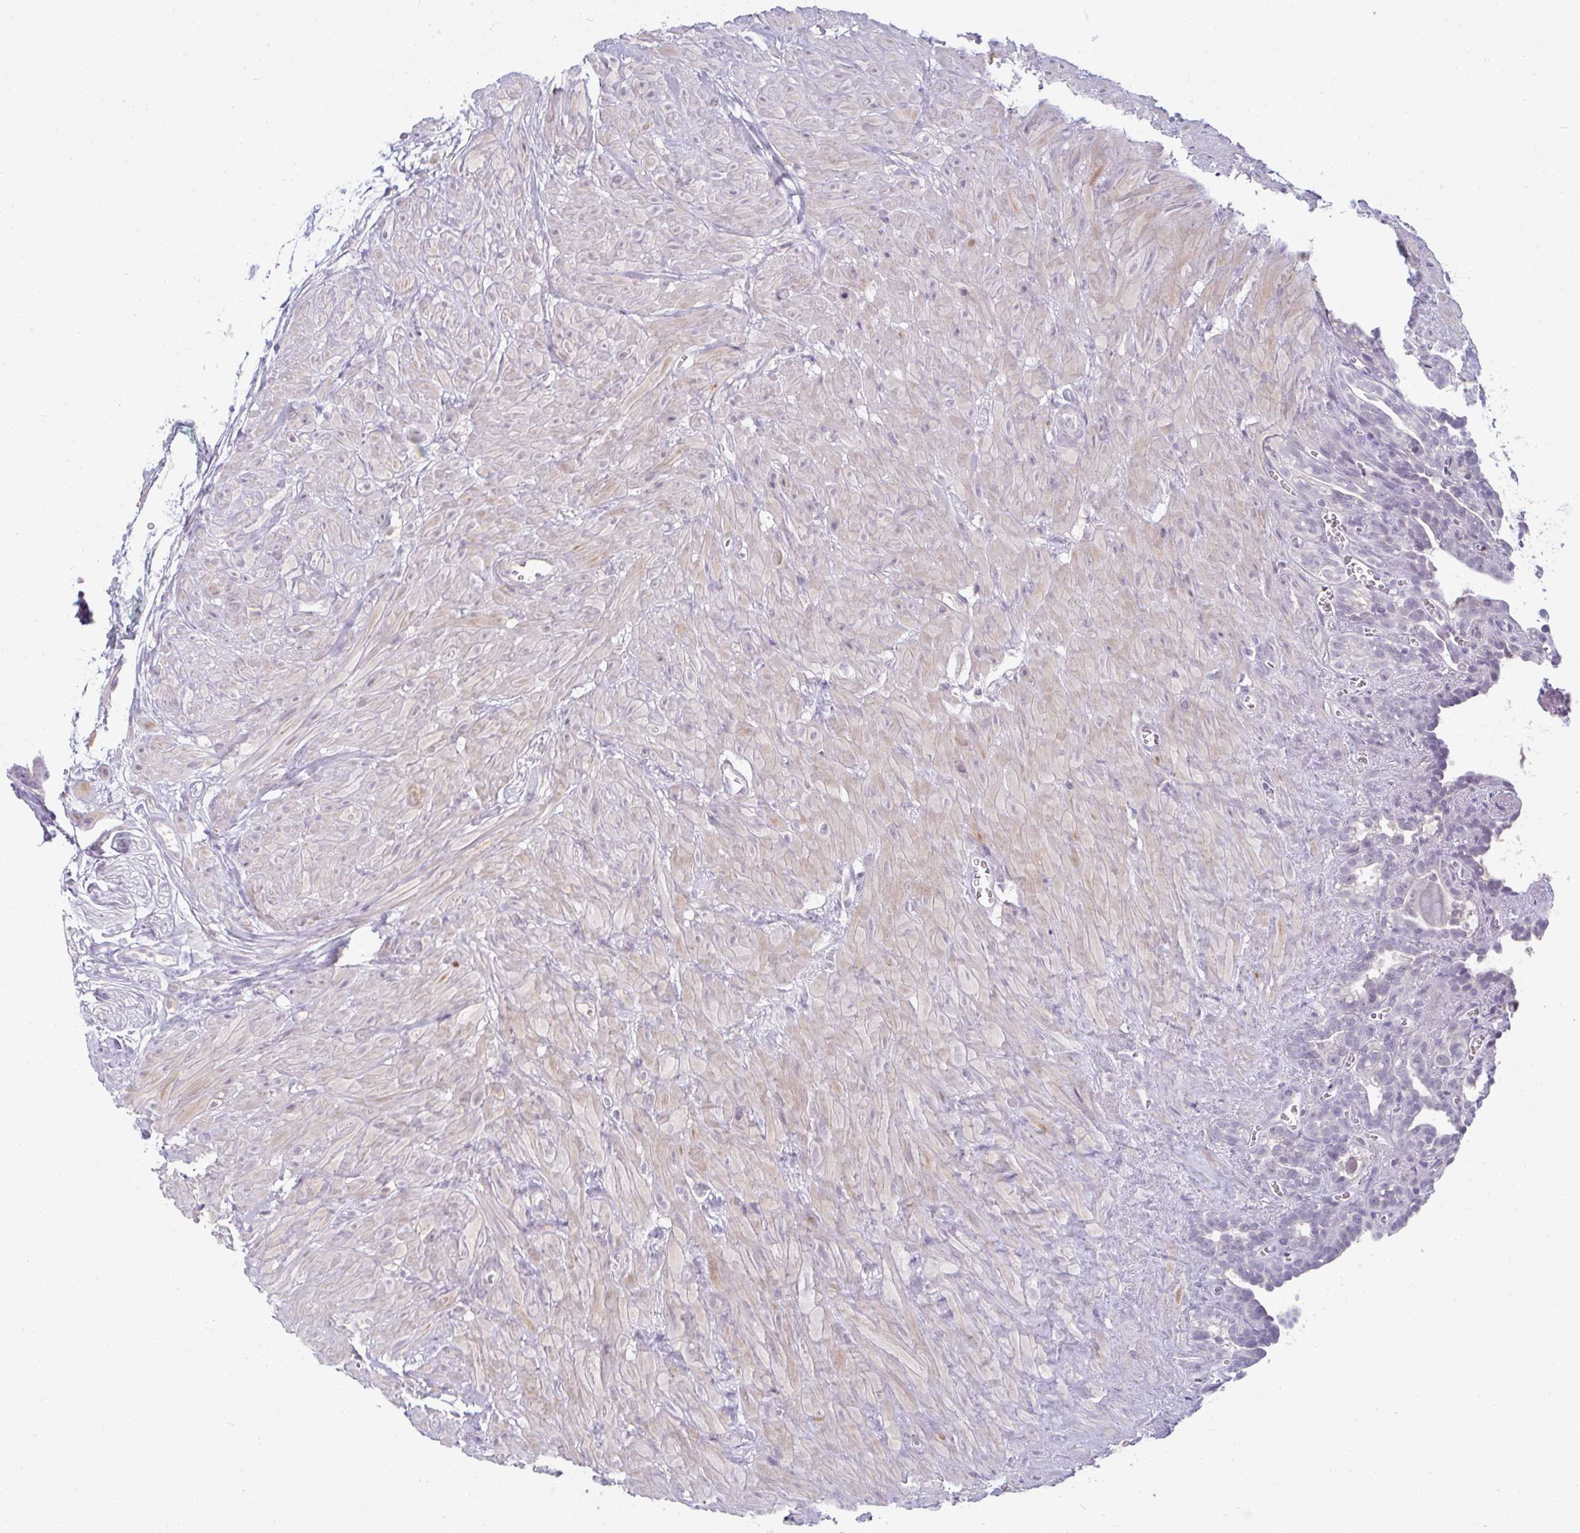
{"staining": {"intensity": "negative", "quantity": "none", "location": "none"}, "tissue": "seminal vesicle", "cell_type": "Glandular cells", "image_type": "normal", "snomed": [{"axis": "morphology", "description": "Normal tissue, NOS"}, {"axis": "topography", "description": "Seminal veicle"}], "caption": "Glandular cells show no significant positivity in benign seminal vesicle.", "gene": "PPFIA4", "patient": {"sex": "male", "age": 76}}